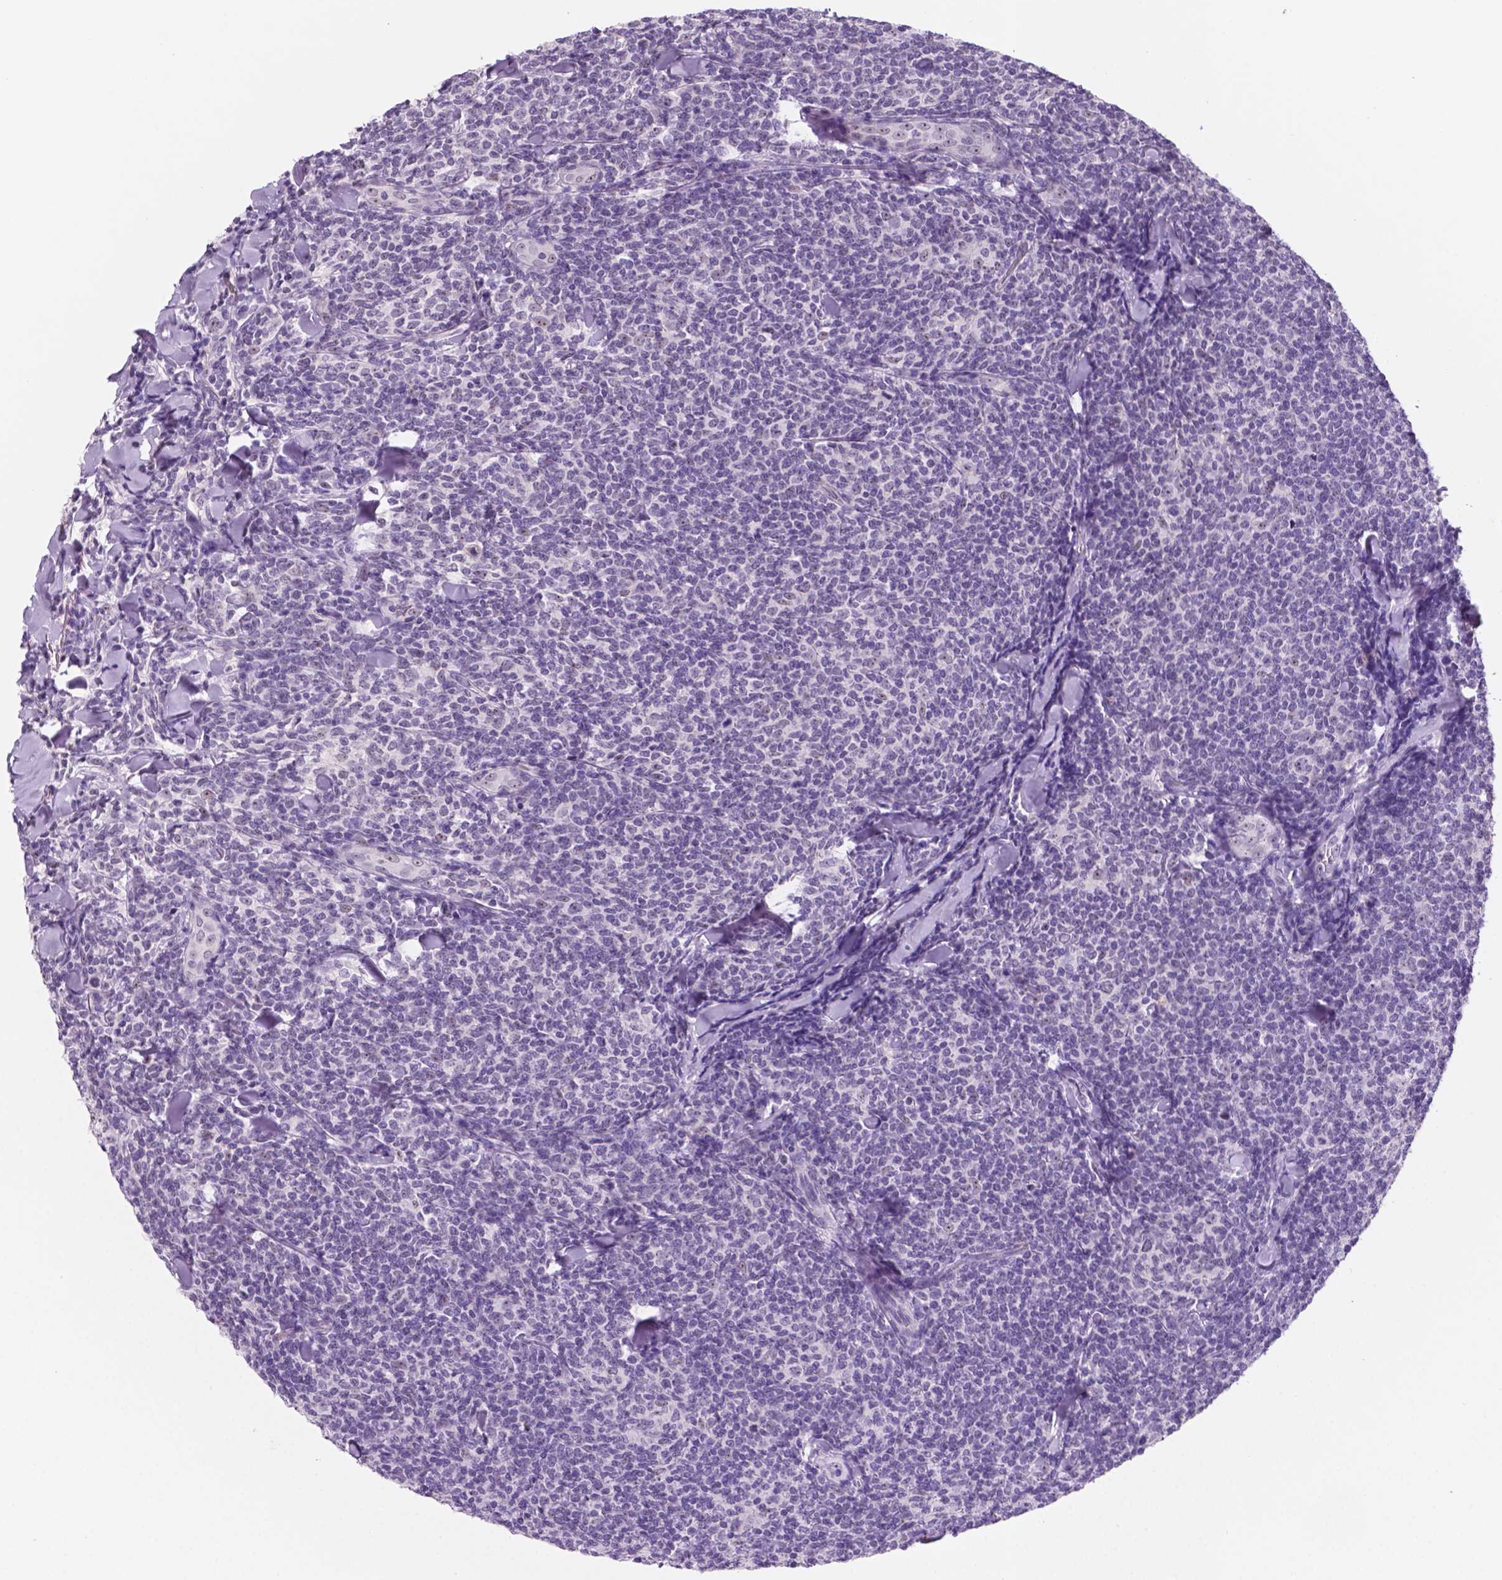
{"staining": {"intensity": "negative", "quantity": "none", "location": "none"}, "tissue": "lymphoma", "cell_type": "Tumor cells", "image_type": "cancer", "snomed": [{"axis": "morphology", "description": "Malignant lymphoma, non-Hodgkin's type, Low grade"}, {"axis": "topography", "description": "Lymph node"}], "caption": "Immunohistochemistry micrograph of human lymphoma stained for a protein (brown), which reveals no expression in tumor cells.", "gene": "C18orf21", "patient": {"sex": "female", "age": 56}}